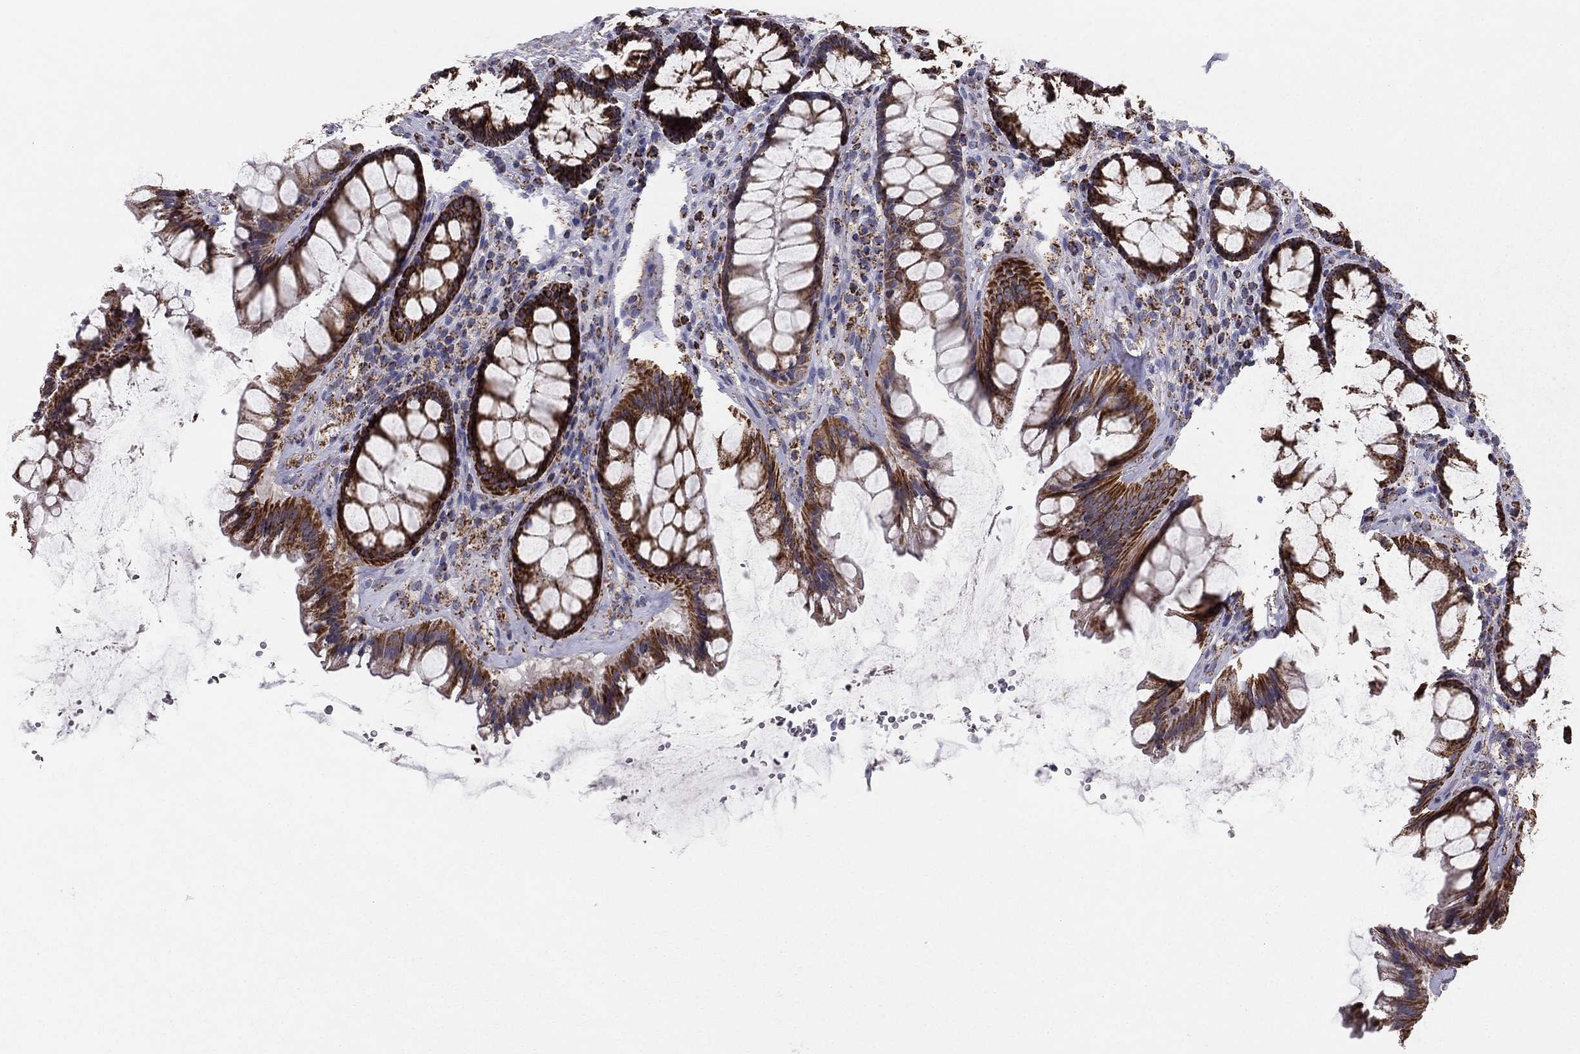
{"staining": {"intensity": "strong", "quantity": ">75%", "location": "cytoplasmic/membranous"}, "tissue": "rectum", "cell_type": "Glandular cells", "image_type": "normal", "snomed": [{"axis": "morphology", "description": "Normal tissue, NOS"}, {"axis": "topography", "description": "Rectum"}], "caption": "A brown stain shows strong cytoplasmic/membranous positivity of a protein in glandular cells of benign human rectum. (brown staining indicates protein expression, while blue staining denotes nuclei).", "gene": "NDUFV1", "patient": {"sex": "male", "age": 72}}